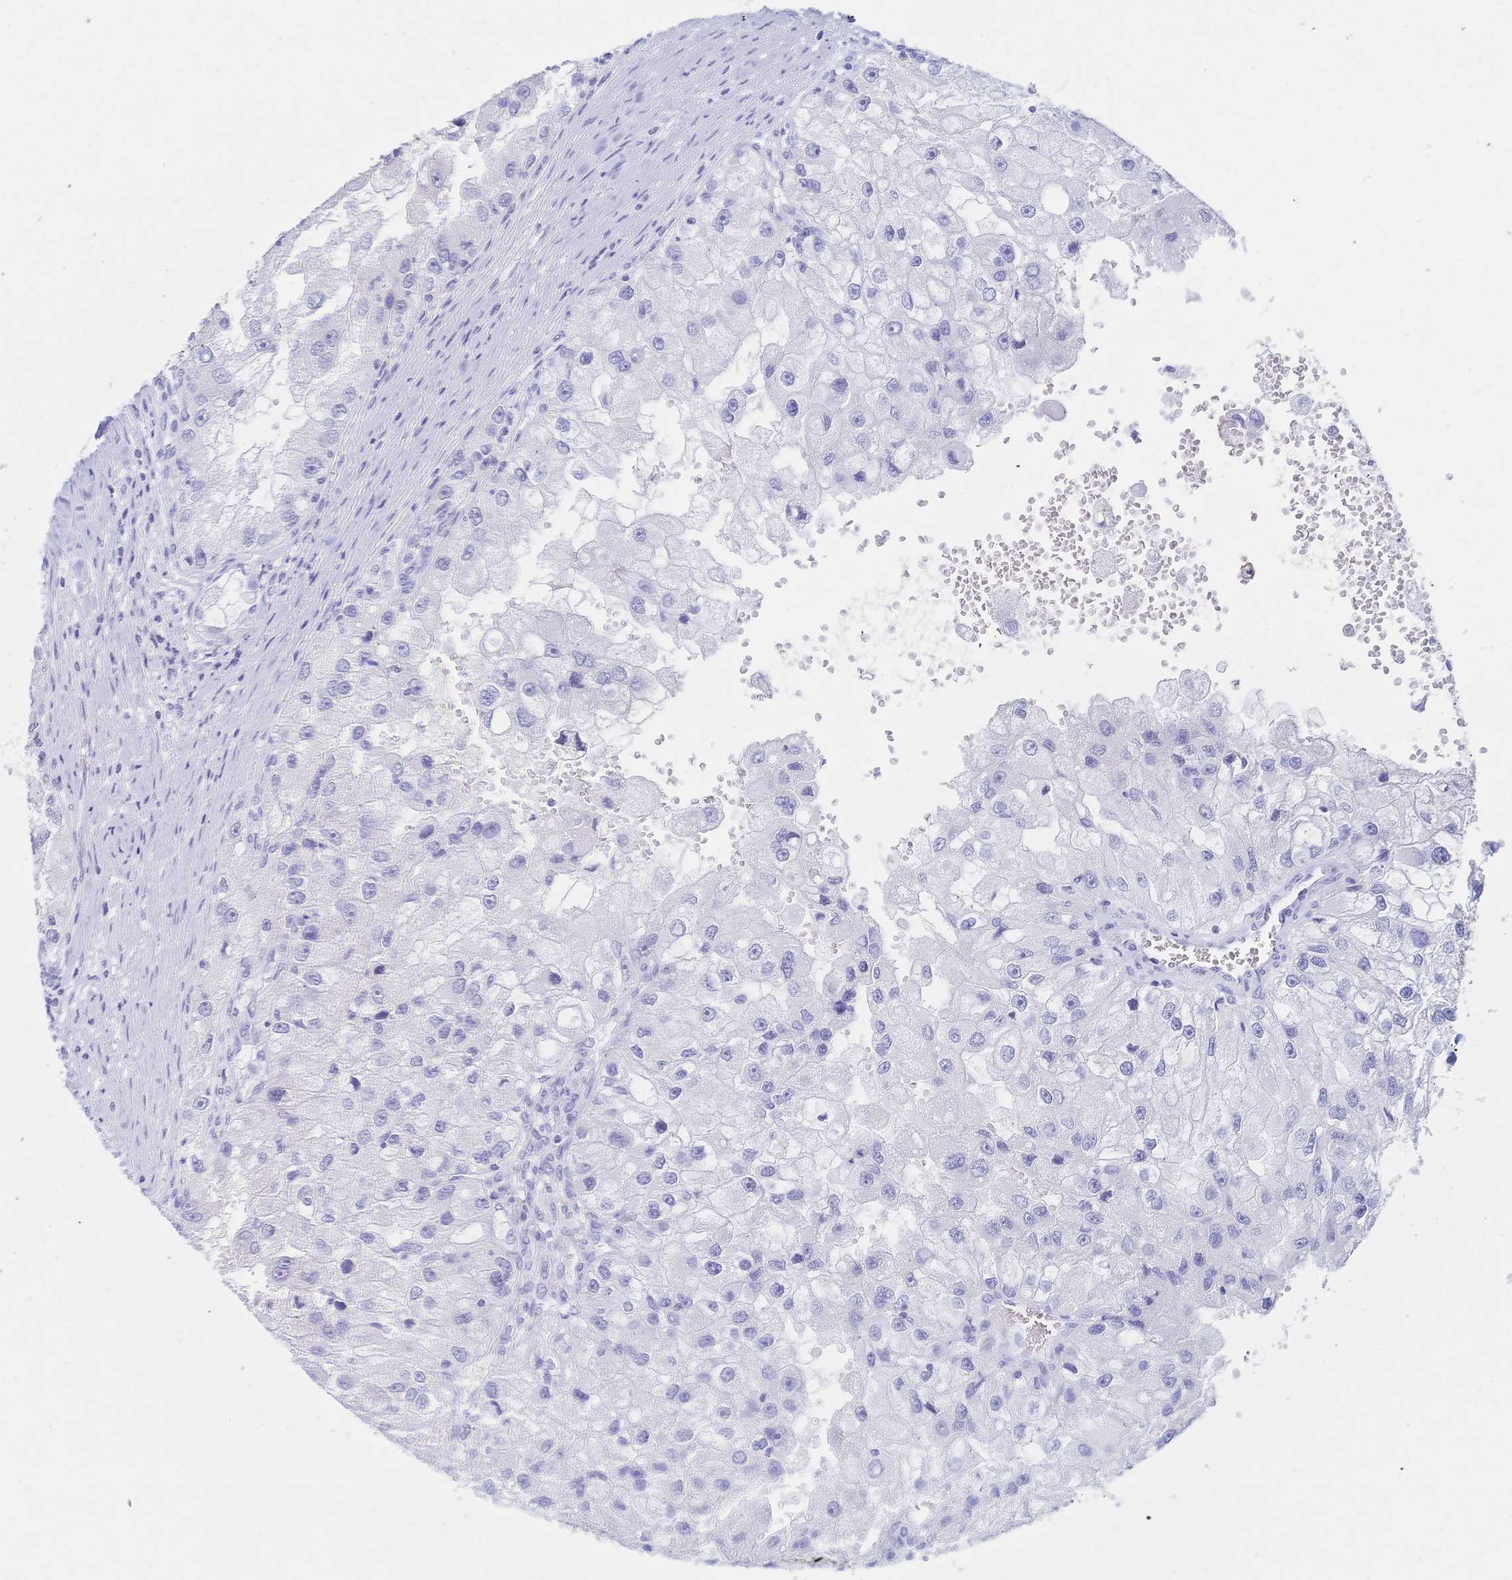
{"staining": {"intensity": "negative", "quantity": "none", "location": "none"}, "tissue": "renal cancer", "cell_type": "Tumor cells", "image_type": "cancer", "snomed": [{"axis": "morphology", "description": "Adenocarcinoma, NOS"}, {"axis": "topography", "description": "Kidney"}], "caption": "High magnification brightfield microscopy of renal cancer (adenocarcinoma) stained with DAB (3,3'-diaminobenzidine) (brown) and counterstained with hematoxylin (blue): tumor cells show no significant staining. The staining is performed using DAB brown chromogen with nuclei counter-stained in using hematoxylin.", "gene": "MEP1B", "patient": {"sex": "male", "age": 63}}